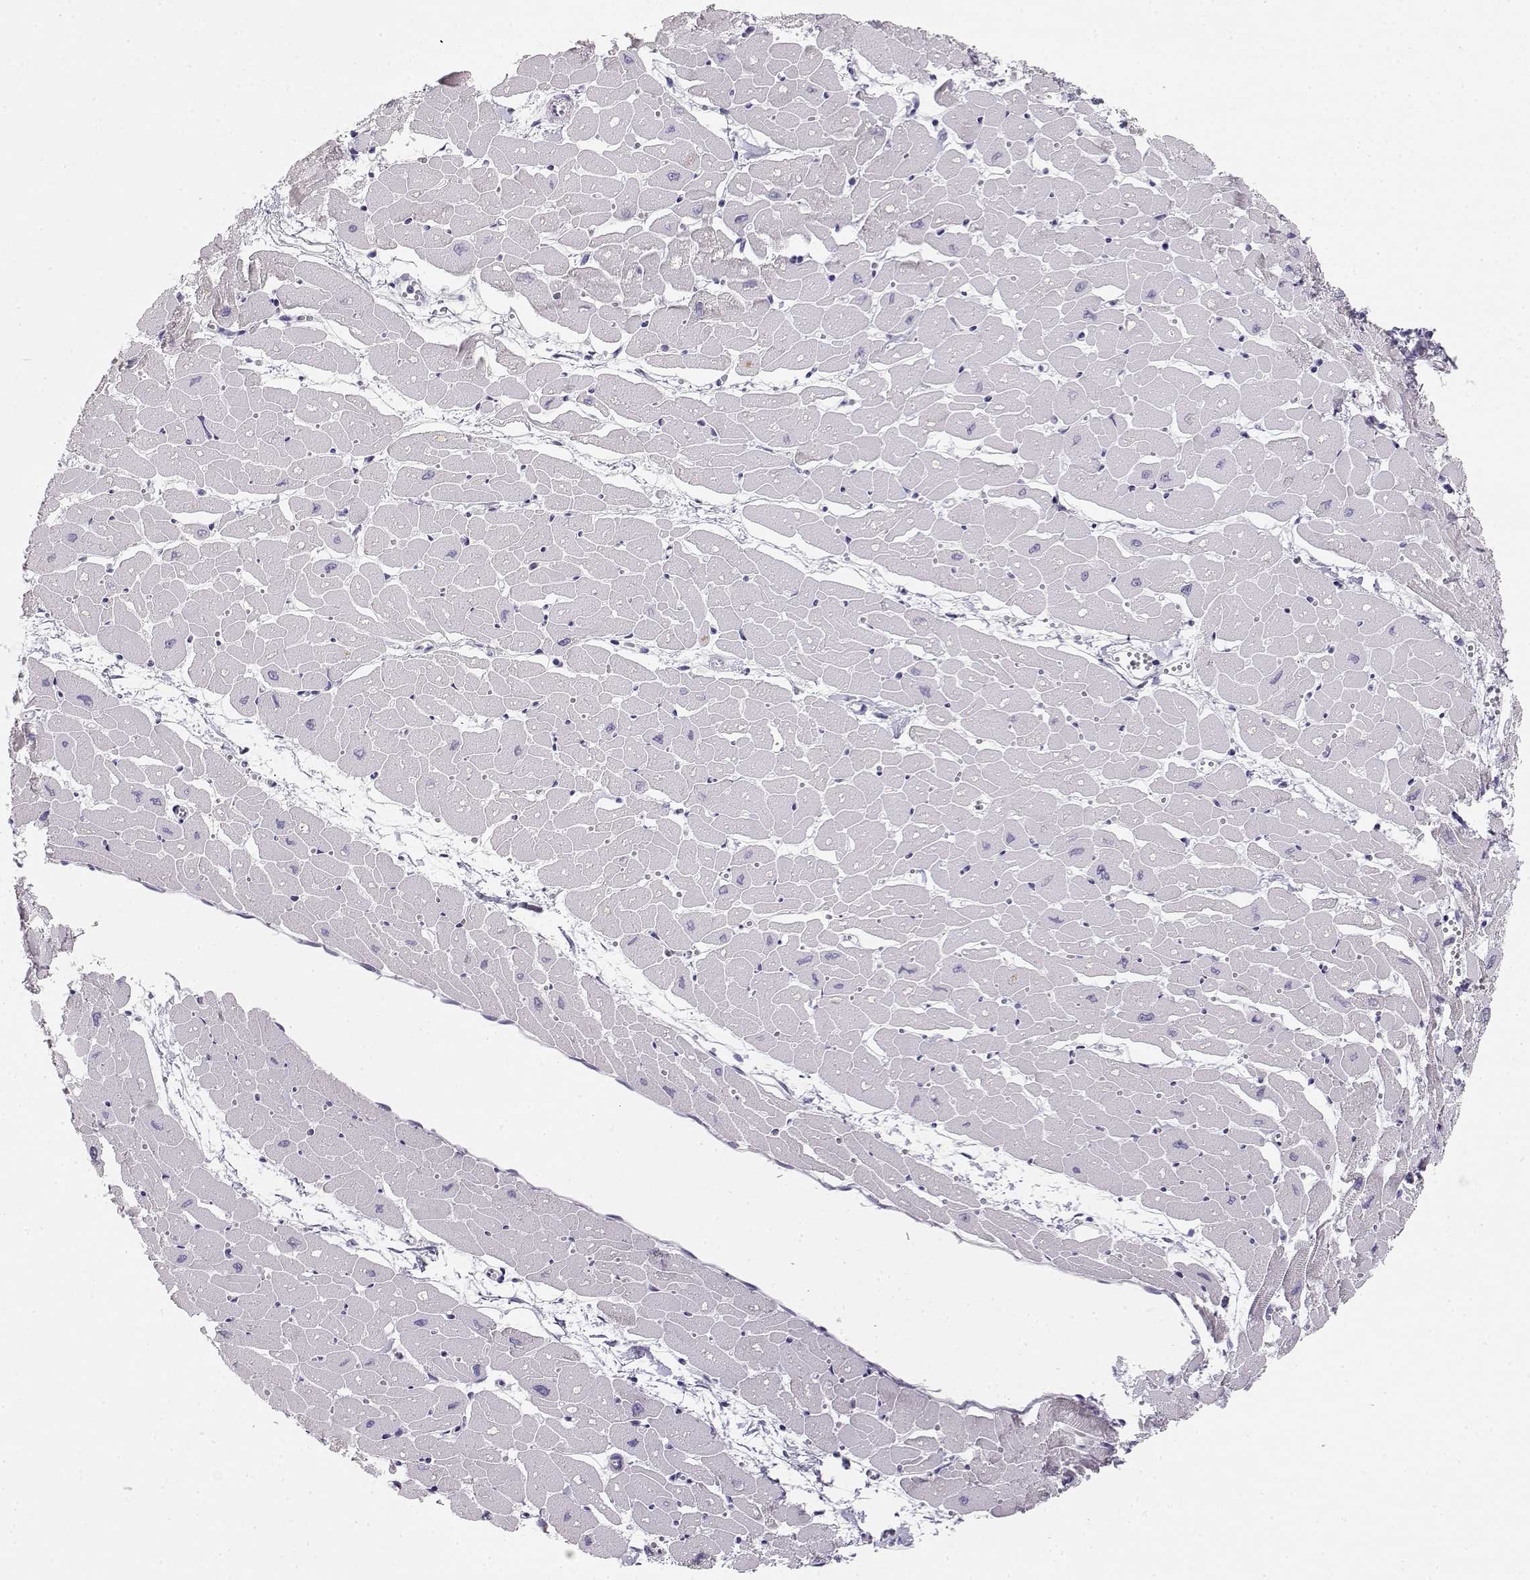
{"staining": {"intensity": "negative", "quantity": "none", "location": "none"}, "tissue": "heart muscle", "cell_type": "Cardiomyocytes", "image_type": "normal", "snomed": [{"axis": "morphology", "description": "Normal tissue, NOS"}, {"axis": "topography", "description": "Heart"}], "caption": "The IHC micrograph has no significant staining in cardiomyocytes of heart muscle.", "gene": "NUTM1", "patient": {"sex": "male", "age": 57}}